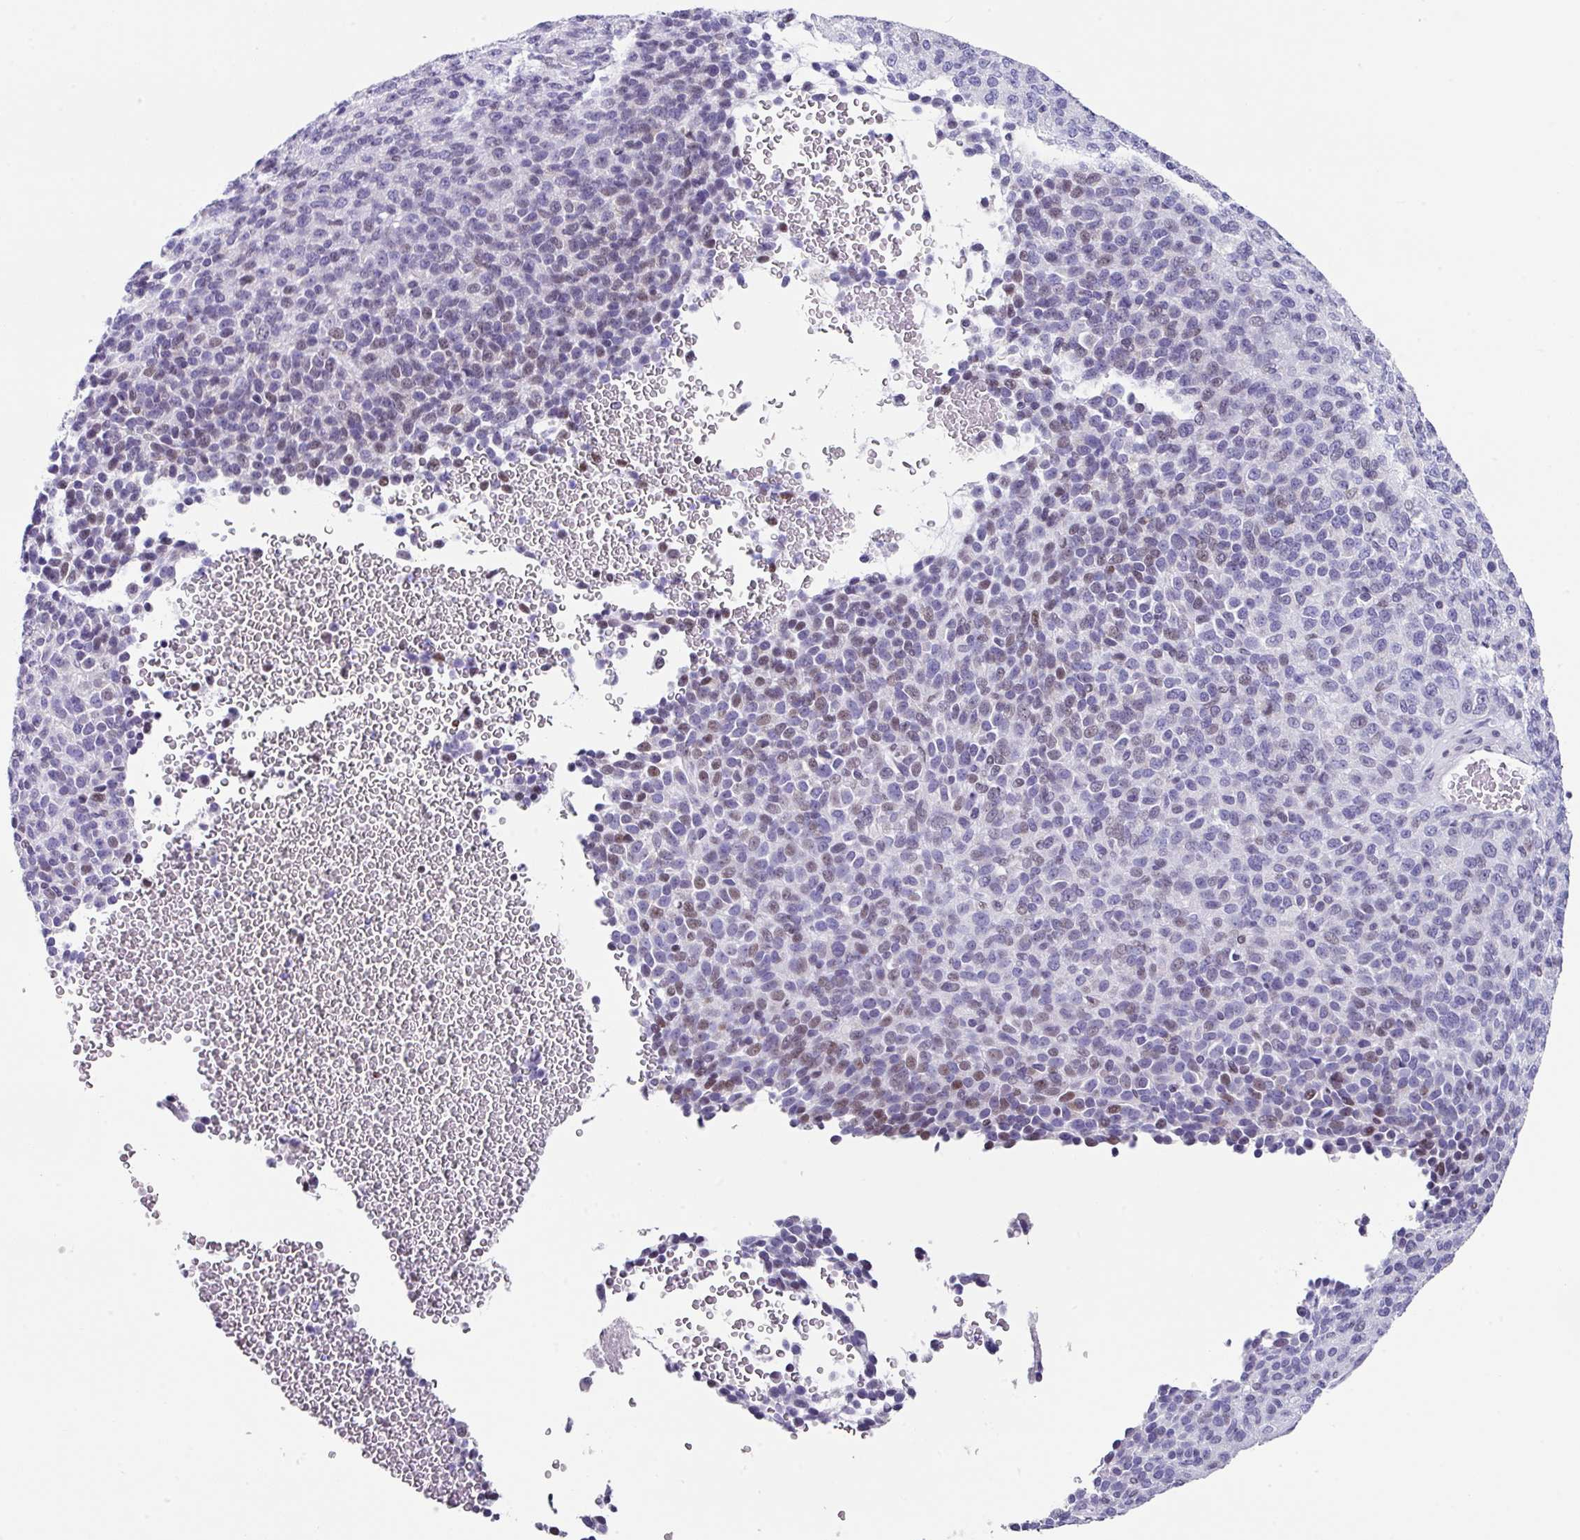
{"staining": {"intensity": "weak", "quantity": "<25%", "location": "nuclear"}, "tissue": "melanoma", "cell_type": "Tumor cells", "image_type": "cancer", "snomed": [{"axis": "morphology", "description": "Malignant melanoma, Metastatic site"}, {"axis": "topography", "description": "Brain"}], "caption": "Image shows no protein staining in tumor cells of malignant melanoma (metastatic site) tissue.", "gene": "TCF3", "patient": {"sex": "female", "age": 56}}